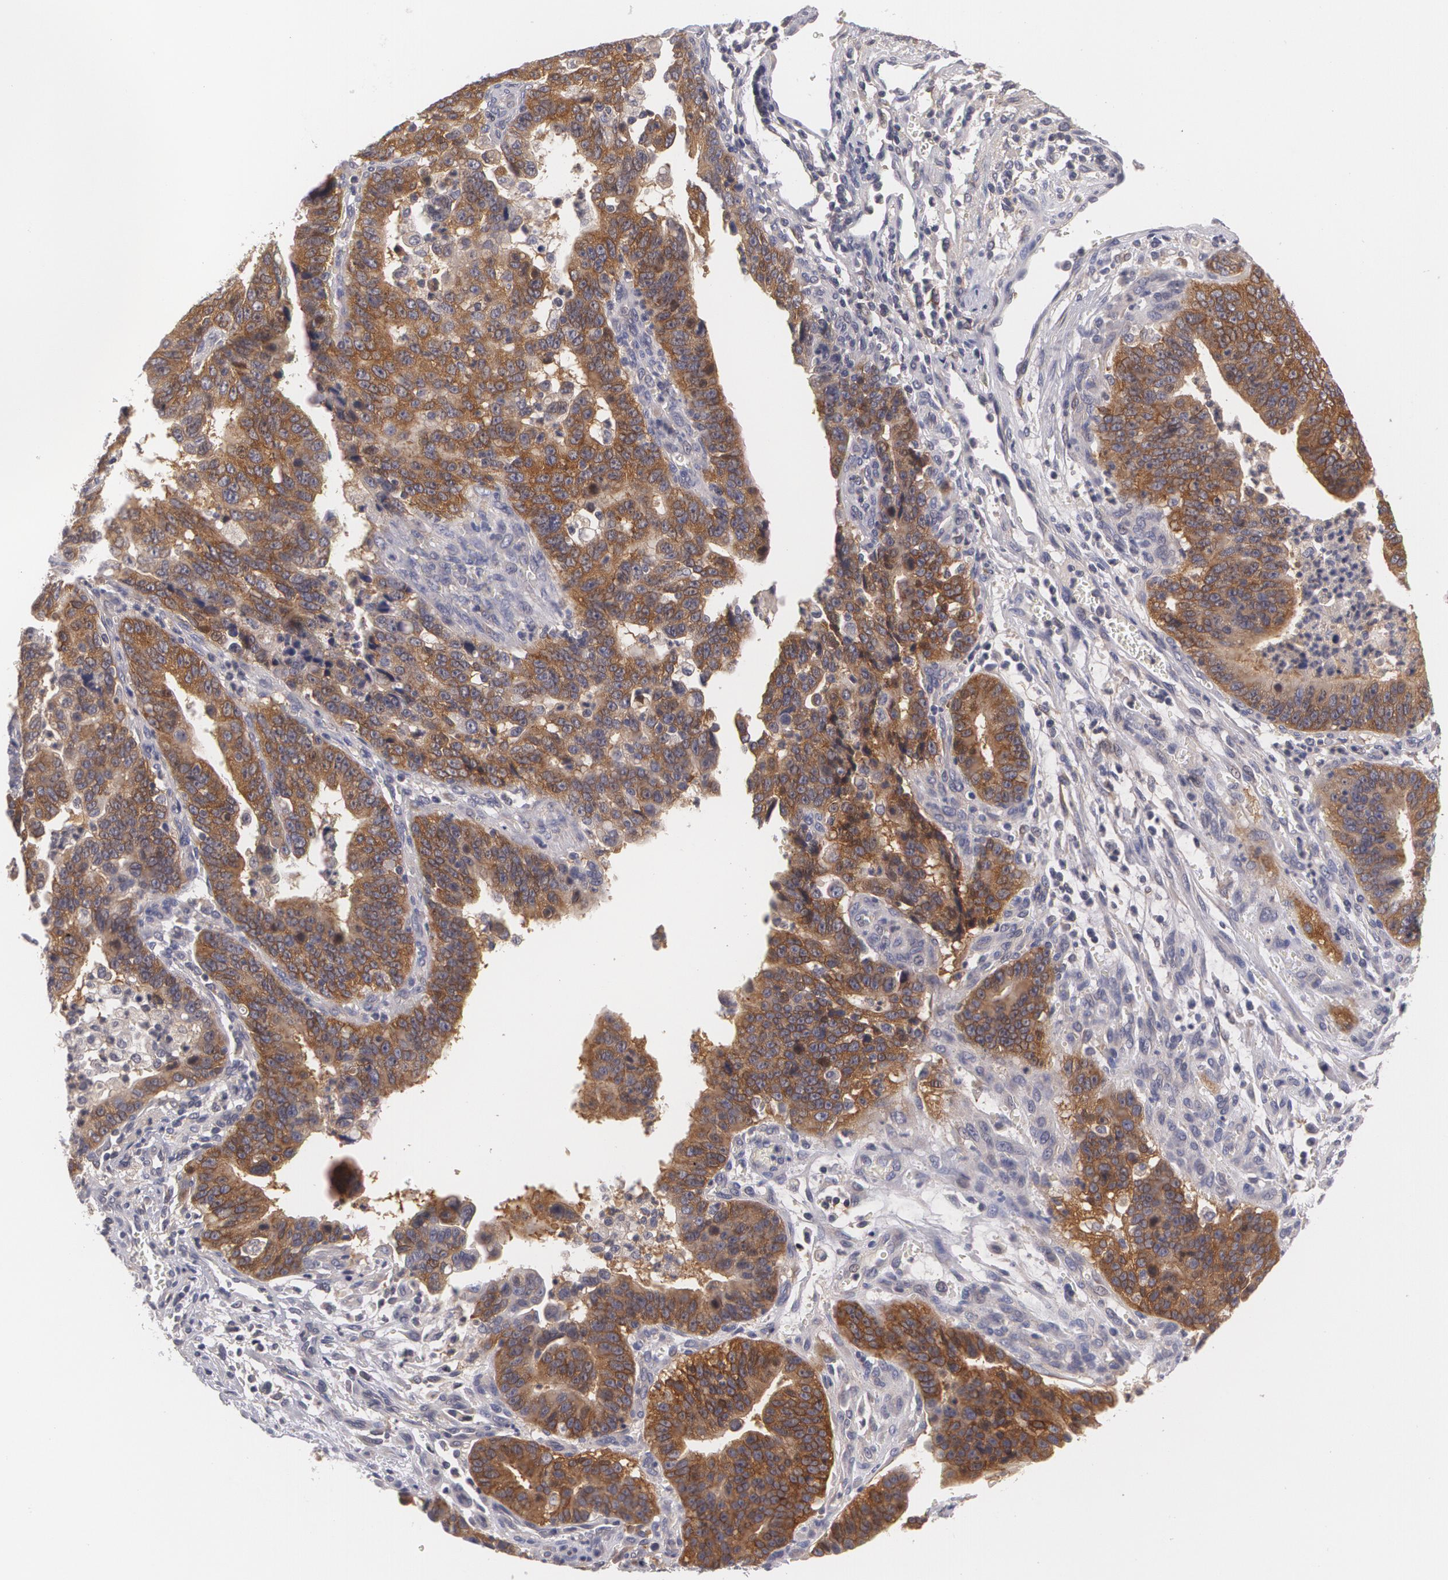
{"staining": {"intensity": "strong", "quantity": ">75%", "location": "cytoplasmic/membranous"}, "tissue": "stomach cancer", "cell_type": "Tumor cells", "image_type": "cancer", "snomed": [{"axis": "morphology", "description": "Adenocarcinoma, NOS"}, {"axis": "topography", "description": "Stomach, upper"}], "caption": "This image displays stomach cancer (adenocarcinoma) stained with immunohistochemistry to label a protein in brown. The cytoplasmic/membranous of tumor cells show strong positivity for the protein. Nuclei are counter-stained blue.", "gene": "CASK", "patient": {"sex": "female", "age": 50}}